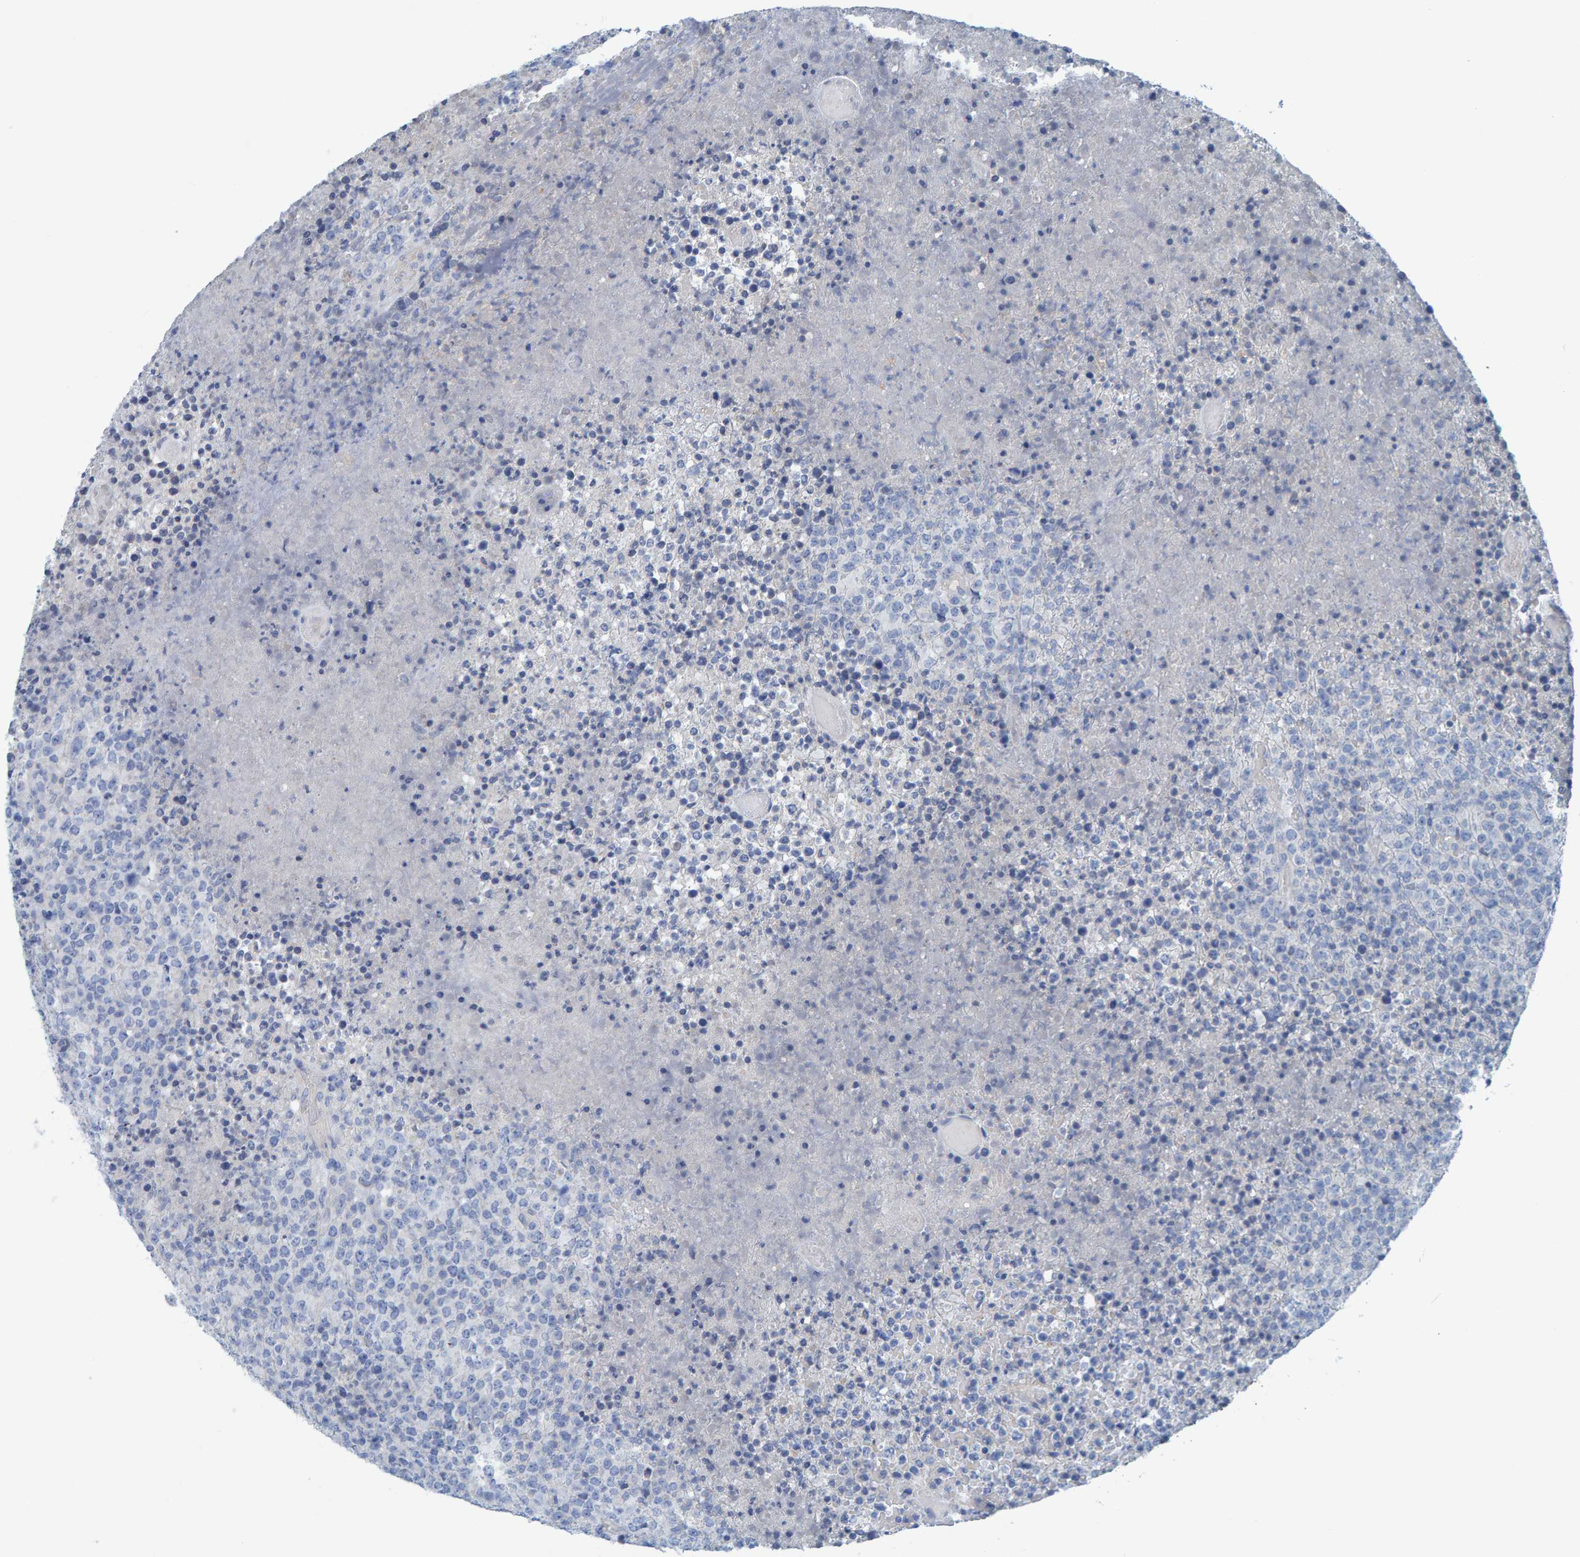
{"staining": {"intensity": "negative", "quantity": "none", "location": "none"}, "tissue": "lymphoma", "cell_type": "Tumor cells", "image_type": "cancer", "snomed": [{"axis": "morphology", "description": "Malignant lymphoma, non-Hodgkin's type, High grade"}, {"axis": "topography", "description": "Lymph node"}], "caption": "Protein analysis of high-grade malignant lymphoma, non-Hodgkin's type demonstrates no significant staining in tumor cells. Brightfield microscopy of immunohistochemistry (IHC) stained with DAB (brown) and hematoxylin (blue), captured at high magnification.", "gene": "ALAD", "patient": {"sex": "male", "age": 13}}